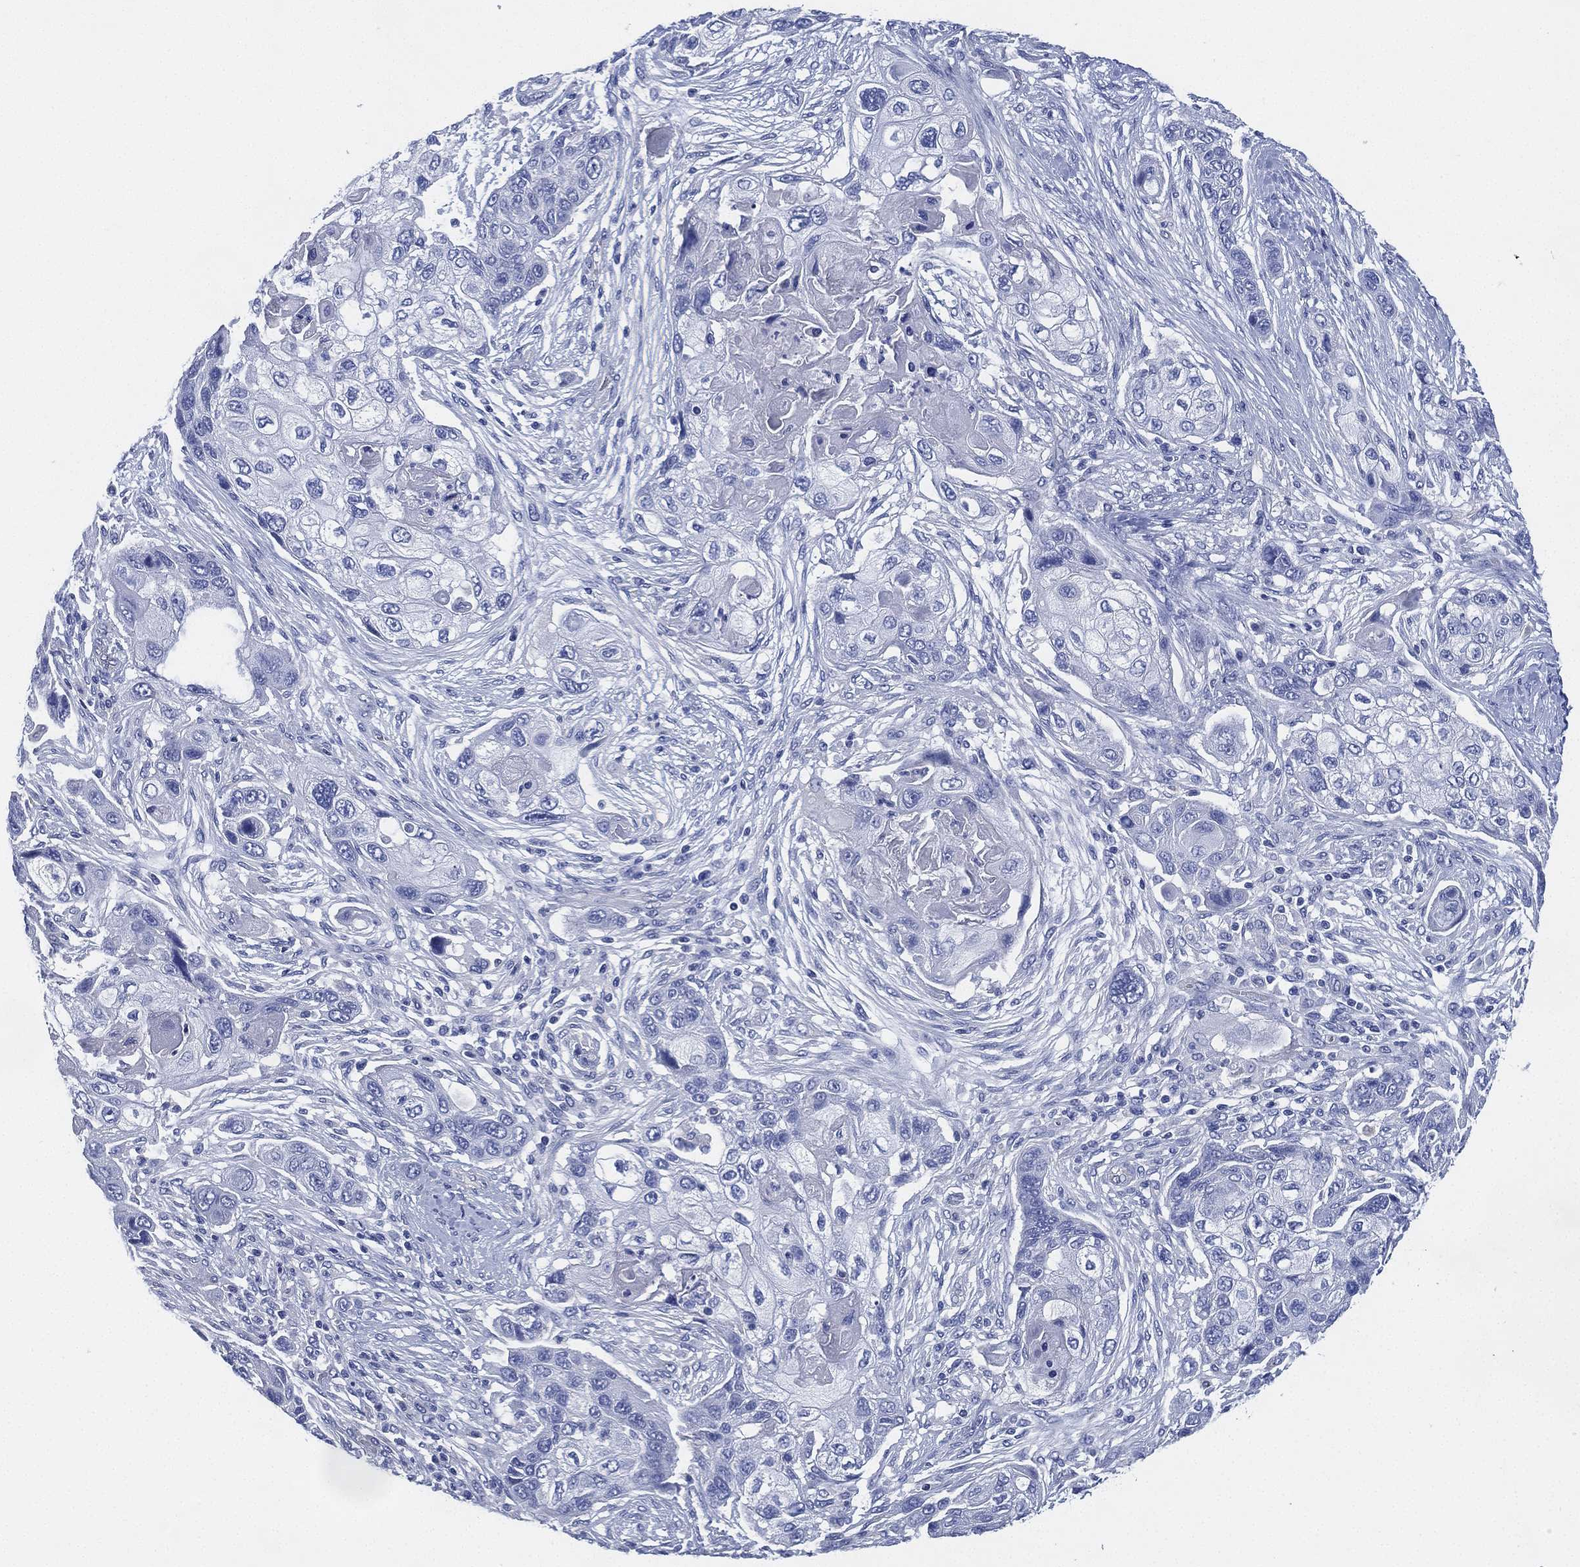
{"staining": {"intensity": "negative", "quantity": "none", "location": "none"}, "tissue": "lung cancer", "cell_type": "Tumor cells", "image_type": "cancer", "snomed": [{"axis": "morphology", "description": "Squamous cell carcinoma, NOS"}, {"axis": "topography", "description": "Lung"}], "caption": "A micrograph of squamous cell carcinoma (lung) stained for a protein exhibits no brown staining in tumor cells.", "gene": "CCDC70", "patient": {"sex": "male", "age": 69}}